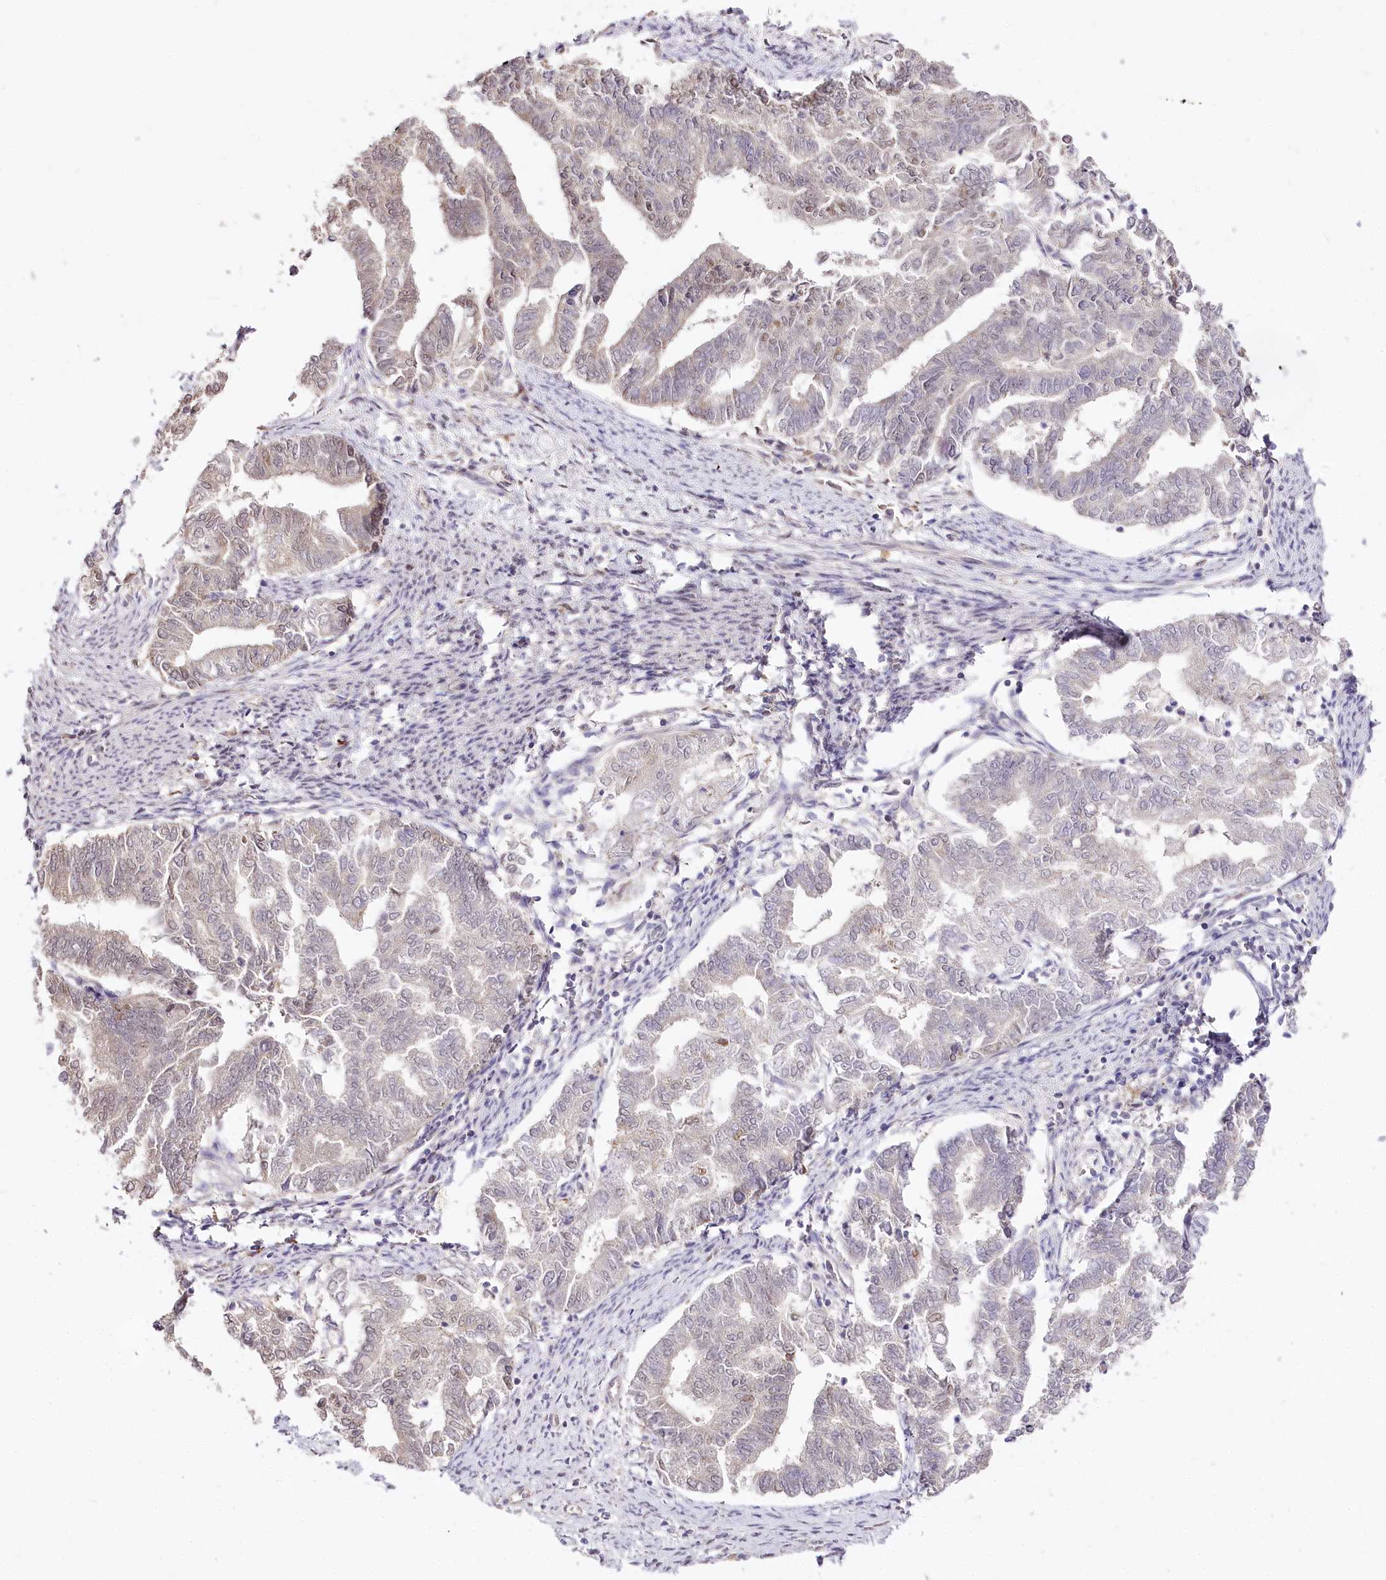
{"staining": {"intensity": "negative", "quantity": "none", "location": "none"}, "tissue": "endometrial cancer", "cell_type": "Tumor cells", "image_type": "cancer", "snomed": [{"axis": "morphology", "description": "Adenocarcinoma, NOS"}, {"axis": "topography", "description": "Endometrium"}], "caption": "Photomicrograph shows no significant protein expression in tumor cells of endometrial cancer (adenocarcinoma).", "gene": "ZNF226", "patient": {"sex": "female", "age": 79}}